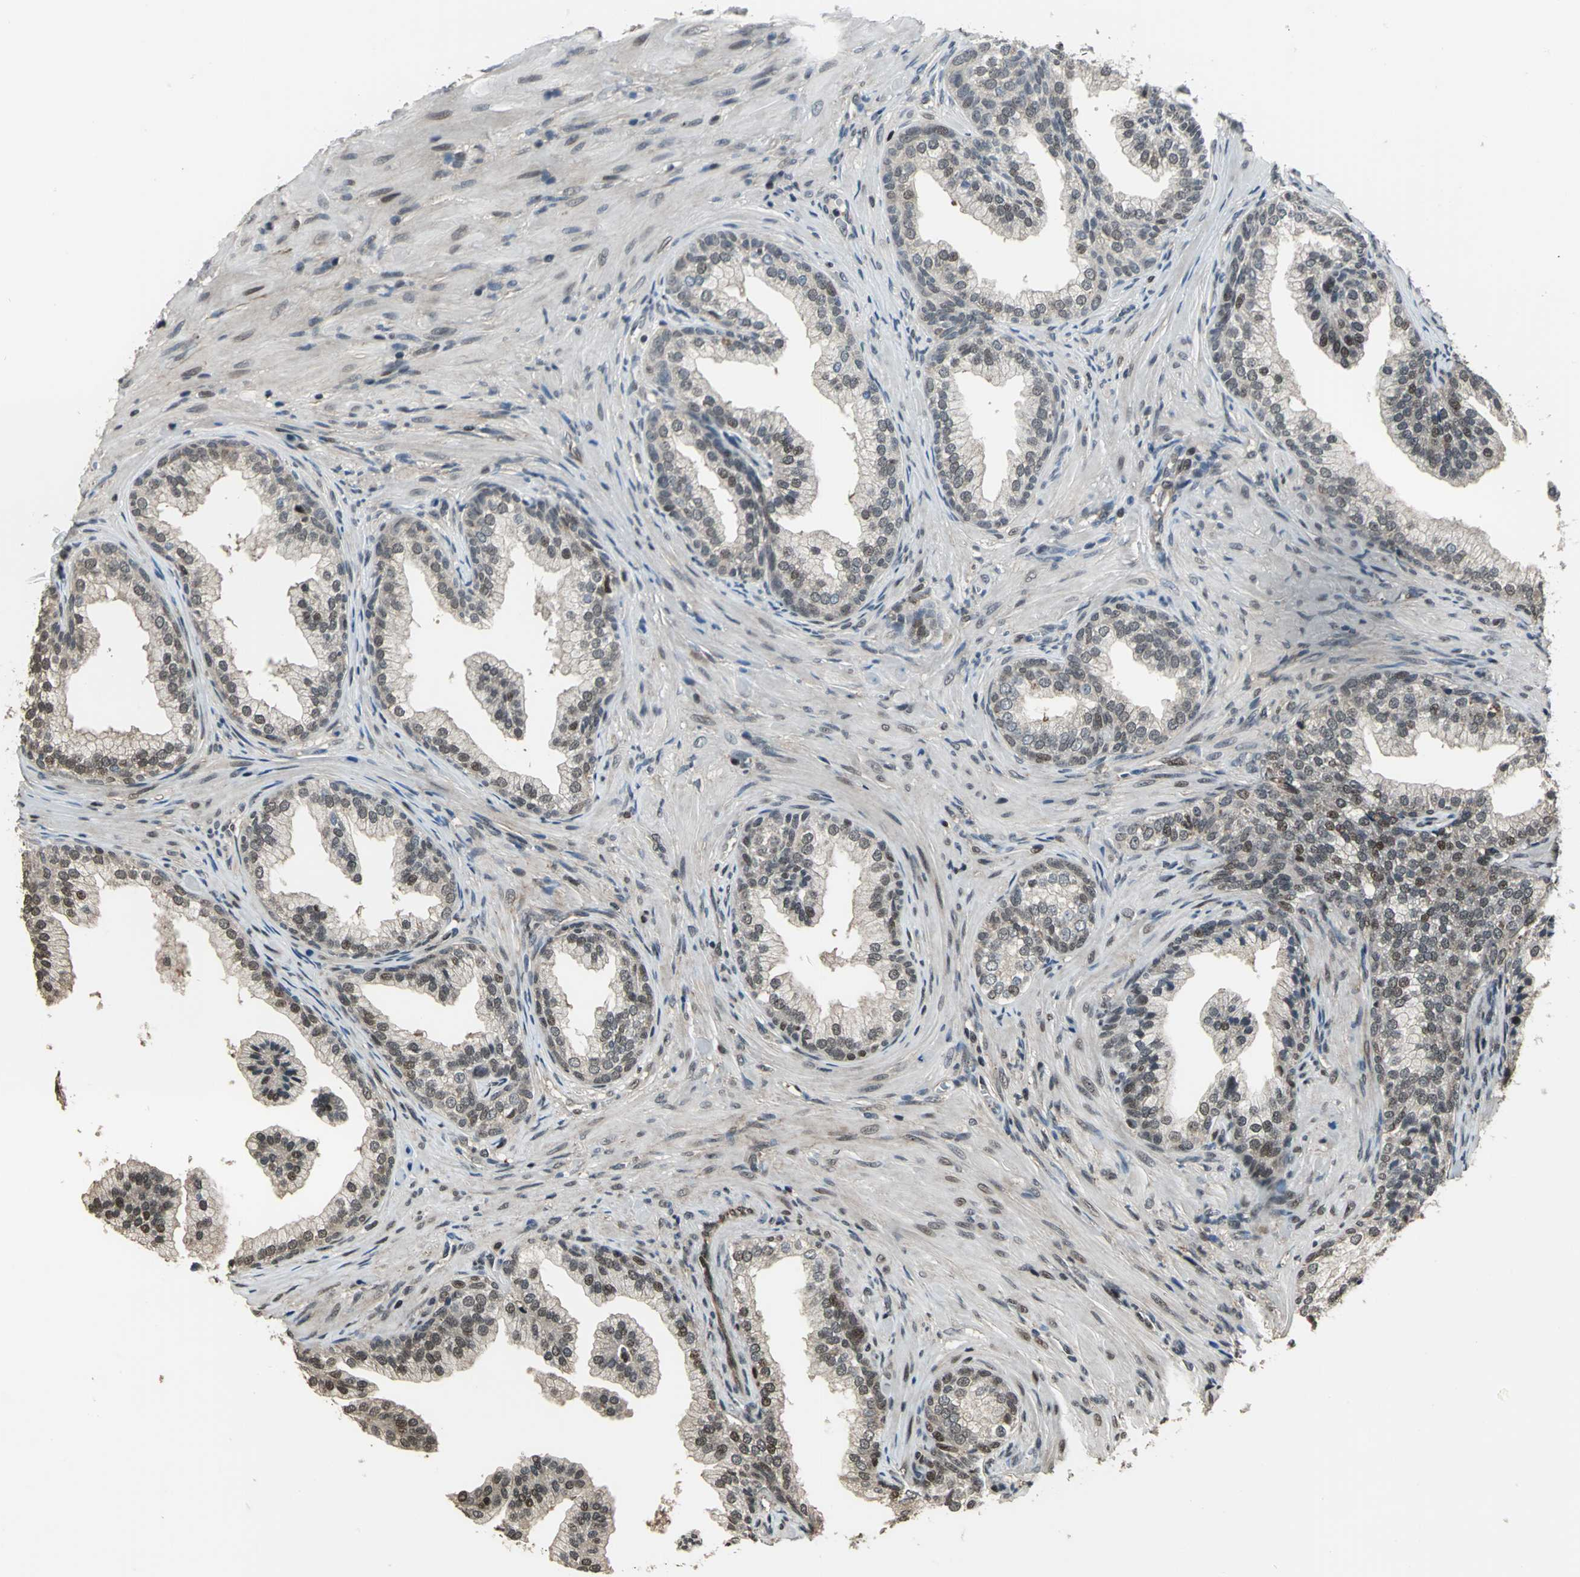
{"staining": {"intensity": "weak", "quantity": ">75%", "location": "cytoplasmic/membranous,nuclear"}, "tissue": "prostate", "cell_type": "Glandular cells", "image_type": "normal", "snomed": [{"axis": "morphology", "description": "Normal tissue, NOS"}, {"axis": "topography", "description": "Prostate"}], "caption": "This photomicrograph reveals benign prostate stained with IHC to label a protein in brown. The cytoplasmic/membranous,nuclear of glandular cells show weak positivity for the protein. Nuclei are counter-stained blue.", "gene": "MIS18BP1", "patient": {"sex": "male", "age": 76}}